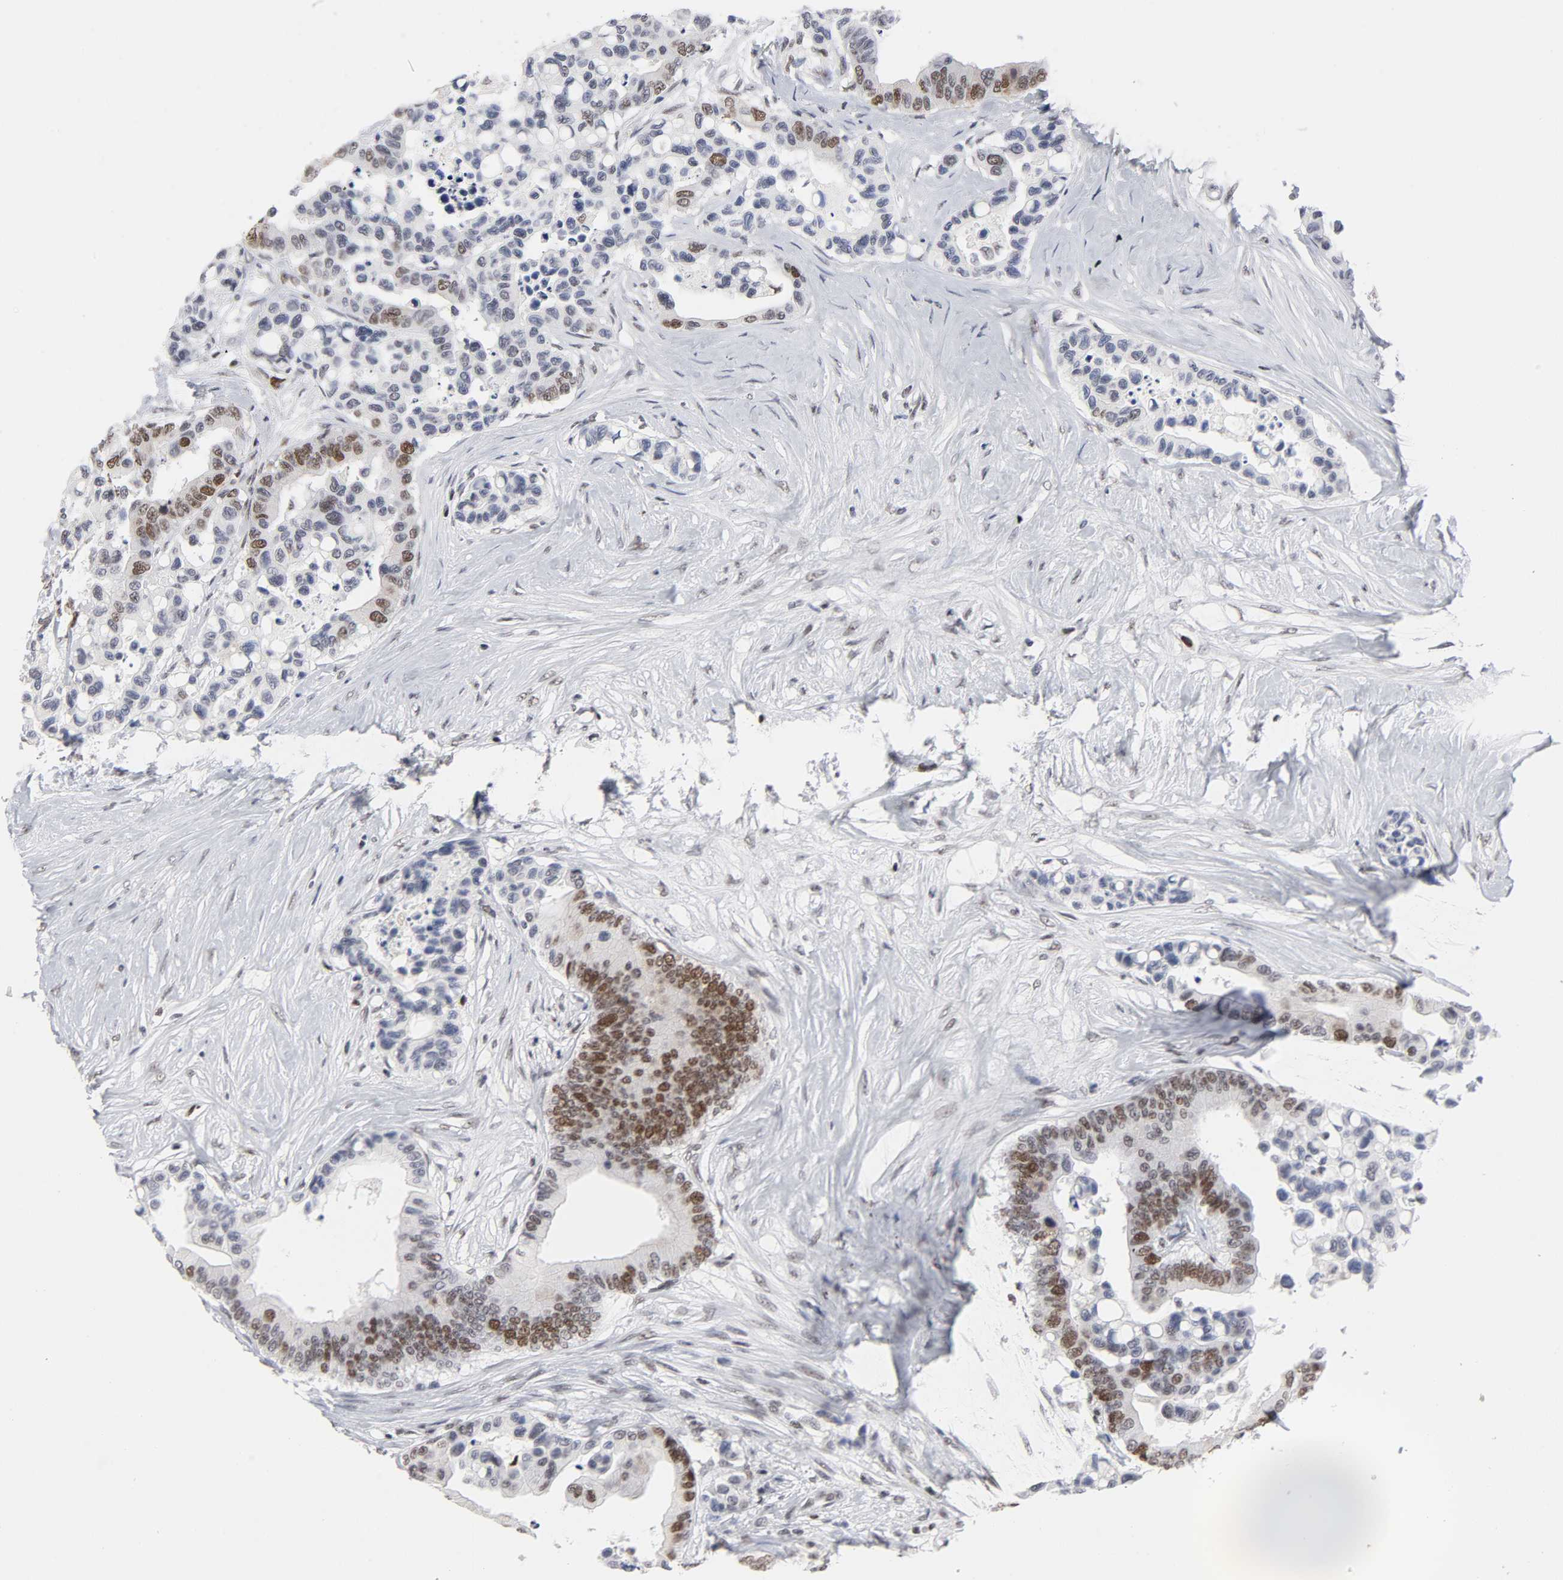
{"staining": {"intensity": "moderate", "quantity": "25%-75%", "location": "nuclear"}, "tissue": "colorectal cancer", "cell_type": "Tumor cells", "image_type": "cancer", "snomed": [{"axis": "morphology", "description": "Adenocarcinoma, NOS"}, {"axis": "topography", "description": "Colon"}], "caption": "Colorectal adenocarcinoma stained with a brown dye displays moderate nuclear positive staining in about 25%-75% of tumor cells.", "gene": "RFC4", "patient": {"sex": "male", "age": 82}}